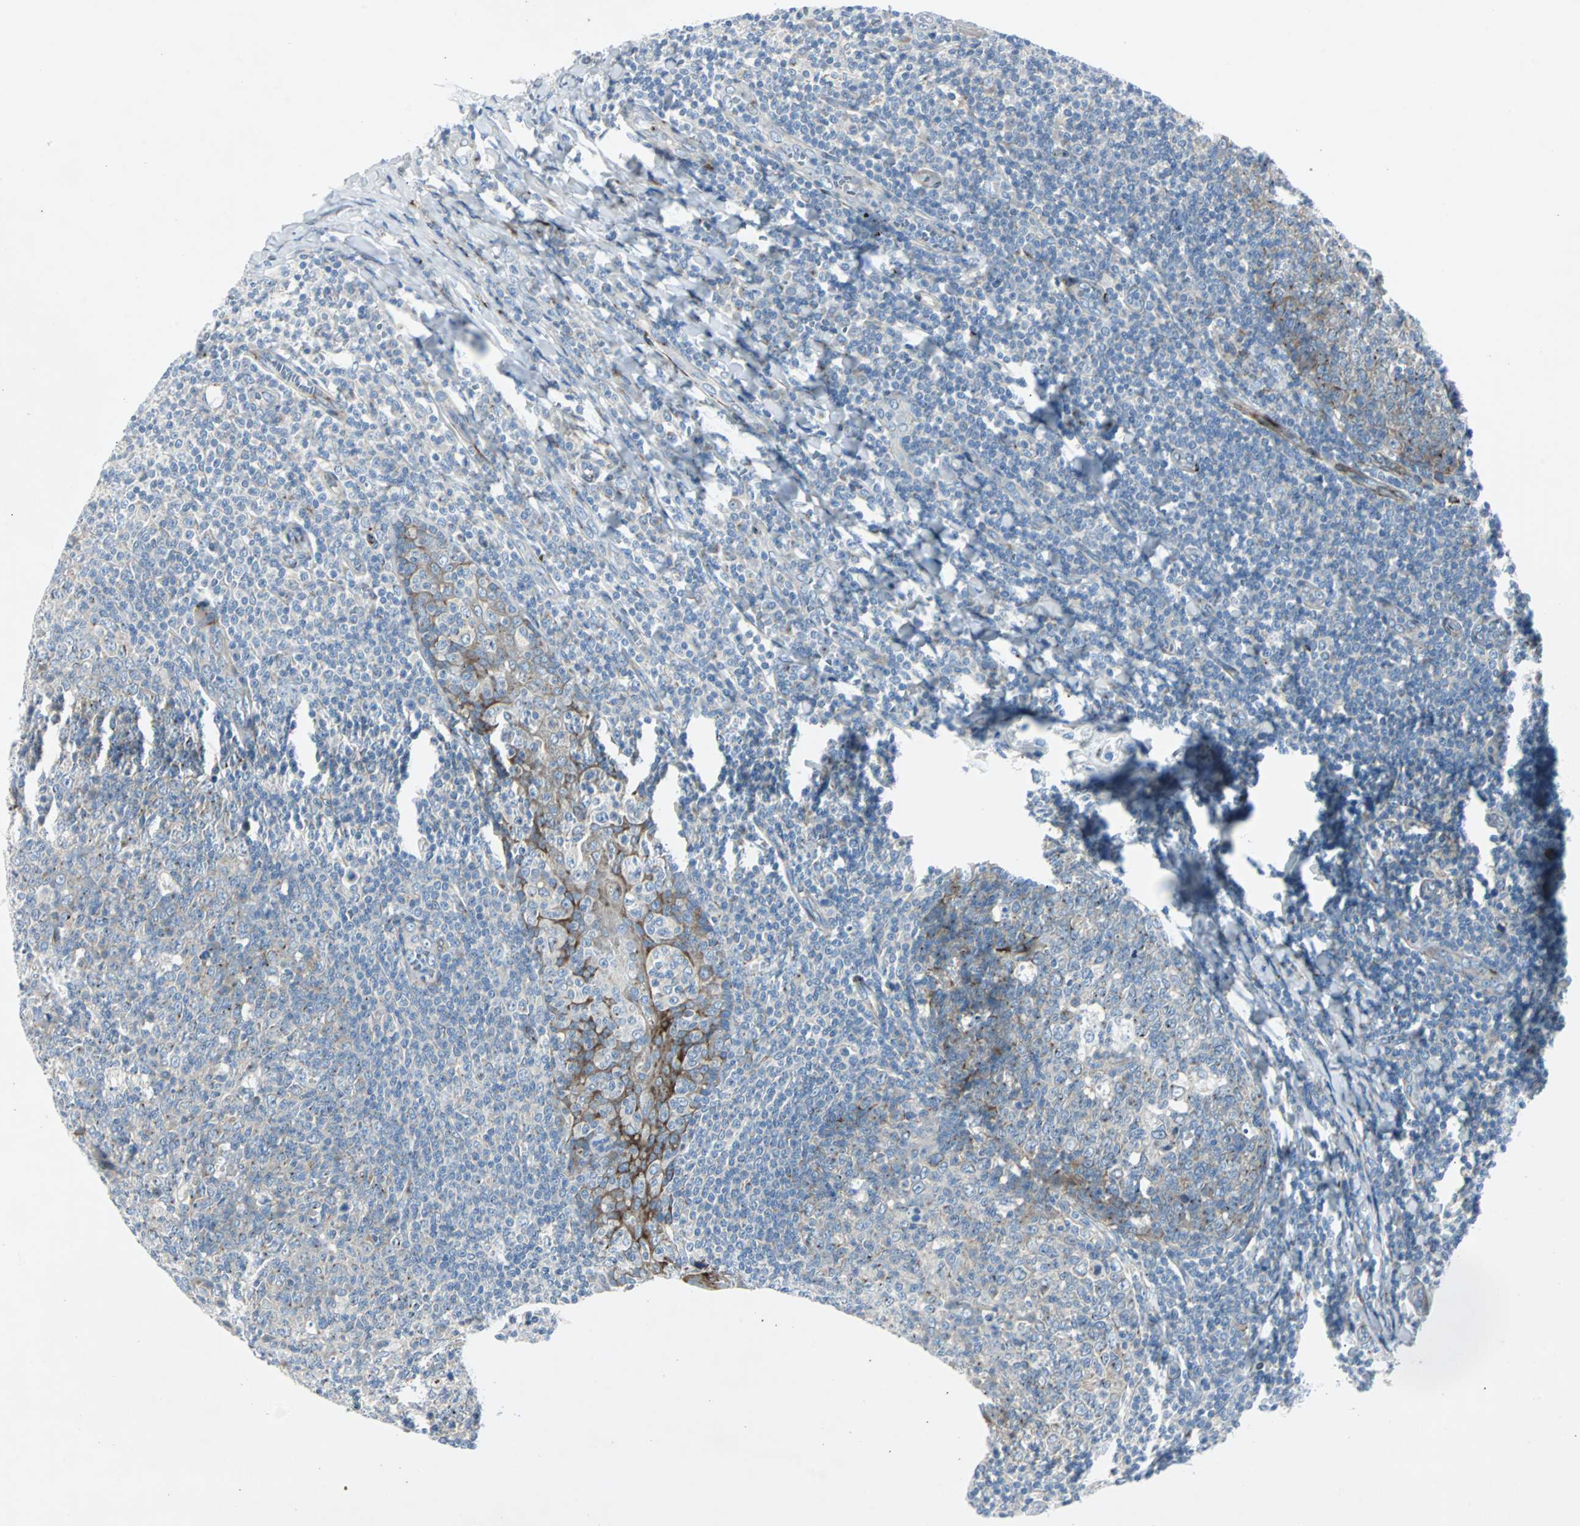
{"staining": {"intensity": "moderate", "quantity": "25%-75%", "location": "nuclear"}, "tissue": "tonsil", "cell_type": "Germinal center cells", "image_type": "normal", "snomed": [{"axis": "morphology", "description": "Normal tissue, NOS"}, {"axis": "topography", "description": "Tonsil"}], "caption": "This photomicrograph displays immunohistochemistry (IHC) staining of unremarkable tonsil, with medium moderate nuclear expression in about 25%-75% of germinal center cells.", "gene": "BBC3", "patient": {"sex": "male", "age": 31}}